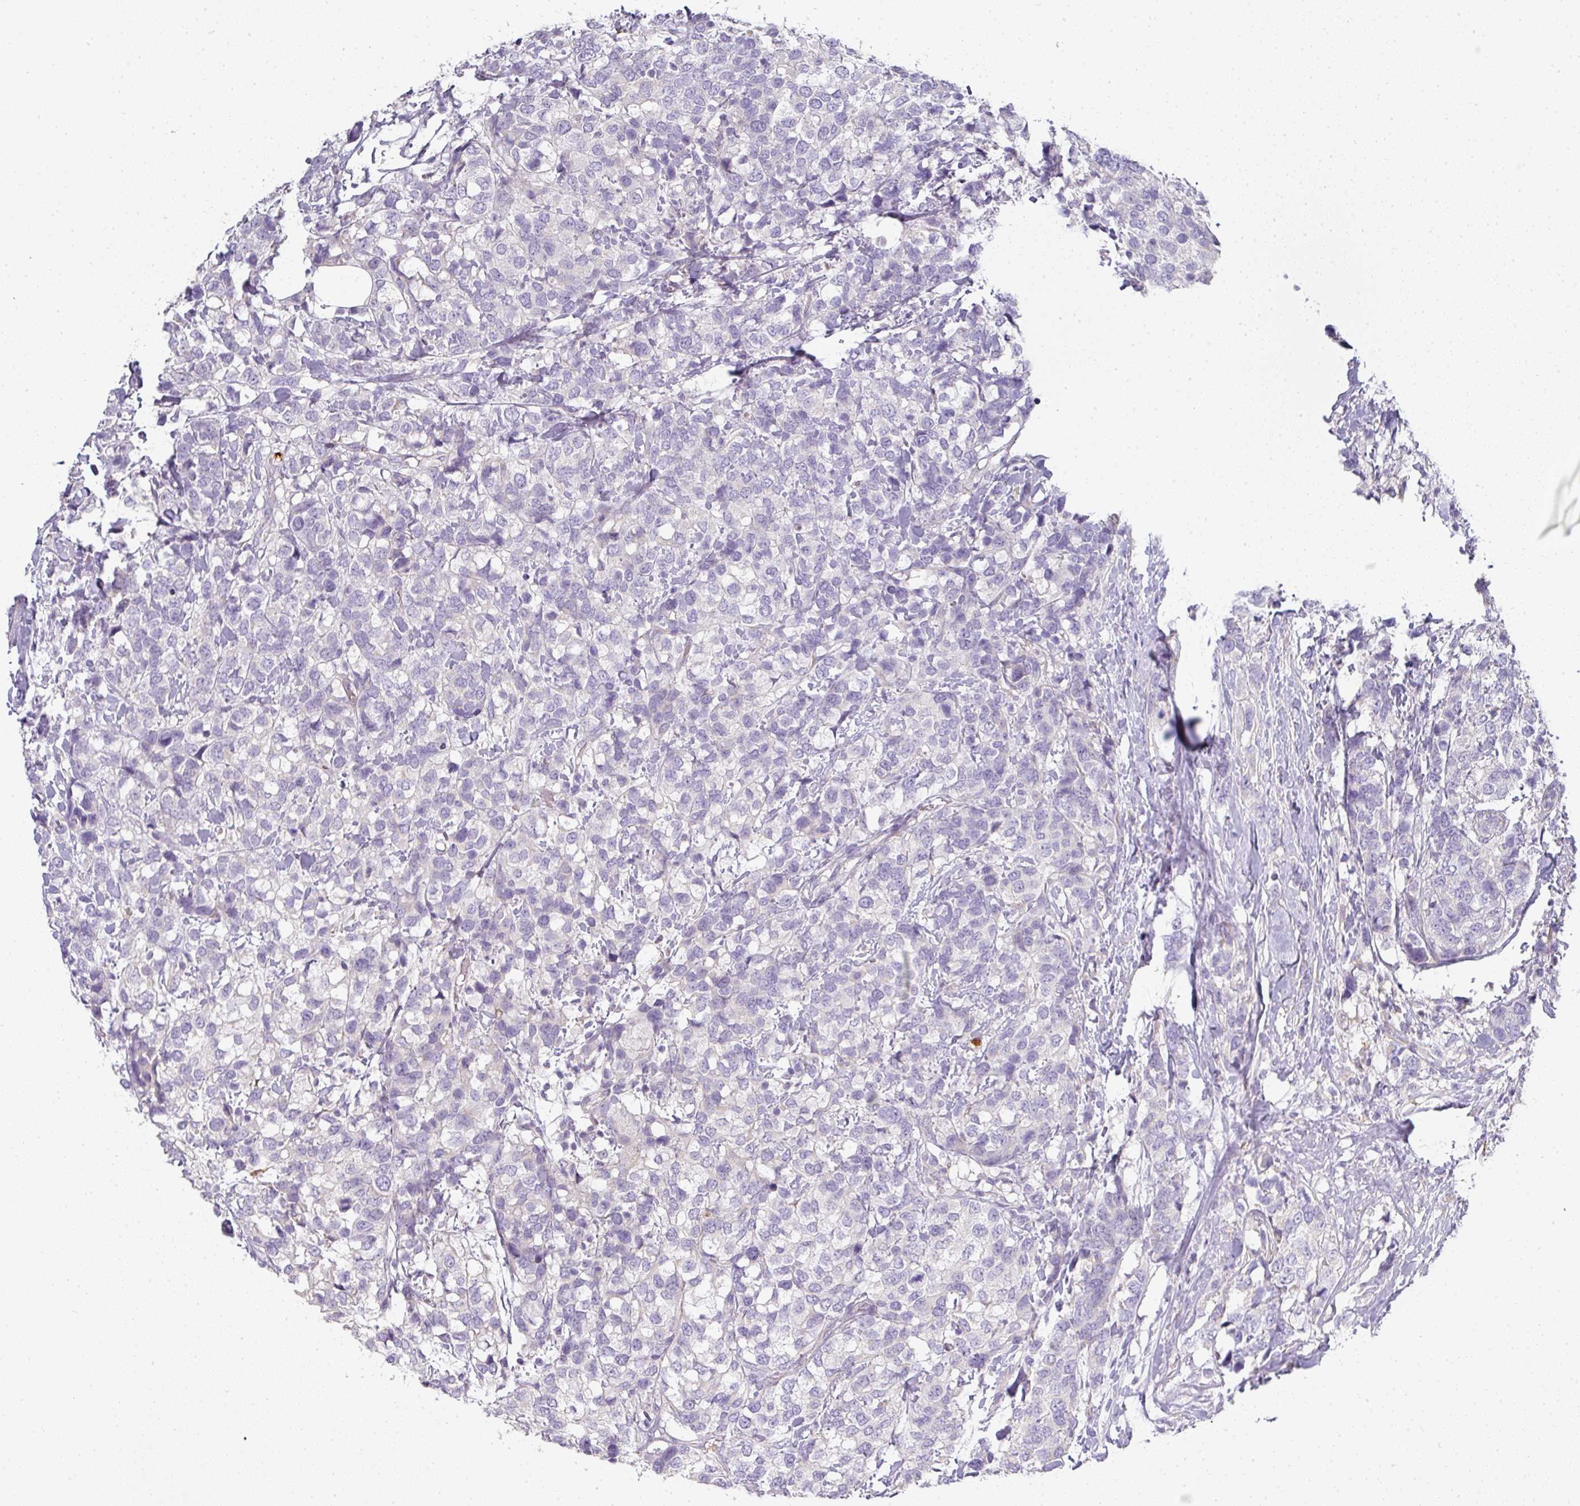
{"staining": {"intensity": "negative", "quantity": "none", "location": "none"}, "tissue": "breast cancer", "cell_type": "Tumor cells", "image_type": "cancer", "snomed": [{"axis": "morphology", "description": "Lobular carcinoma"}, {"axis": "topography", "description": "Breast"}], "caption": "A photomicrograph of lobular carcinoma (breast) stained for a protein shows no brown staining in tumor cells.", "gene": "HHEX", "patient": {"sex": "female", "age": 59}}